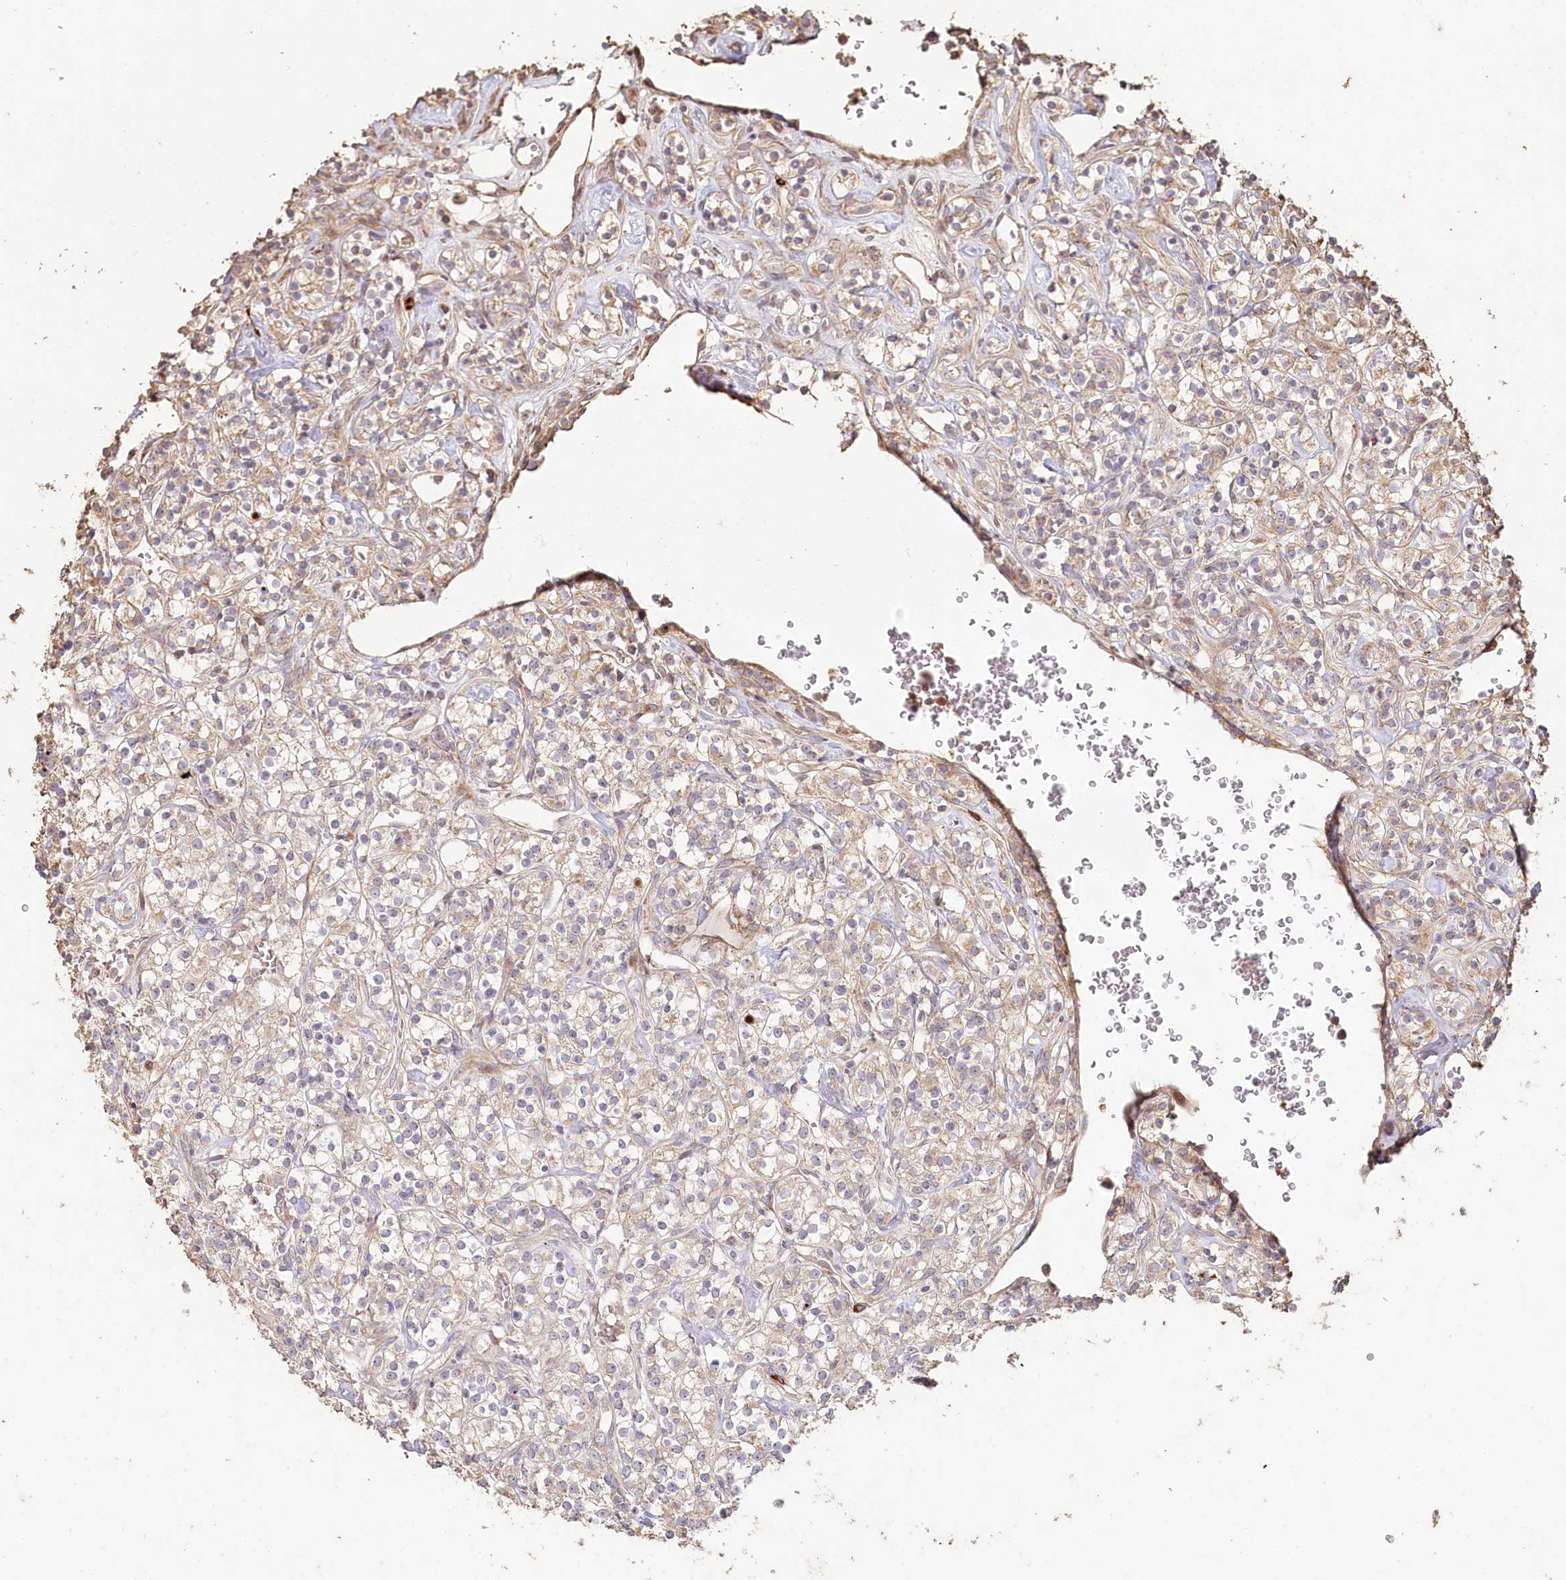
{"staining": {"intensity": "weak", "quantity": "25%-75%", "location": "cytoplasmic/membranous"}, "tissue": "renal cancer", "cell_type": "Tumor cells", "image_type": "cancer", "snomed": [{"axis": "morphology", "description": "Adenocarcinoma, NOS"}, {"axis": "topography", "description": "Kidney"}], "caption": "Adenocarcinoma (renal) was stained to show a protein in brown. There is low levels of weak cytoplasmic/membranous positivity in about 25%-75% of tumor cells. (brown staining indicates protein expression, while blue staining denotes nuclei).", "gene": "HAL", "patient": {"sex": "male", "age": 77}}